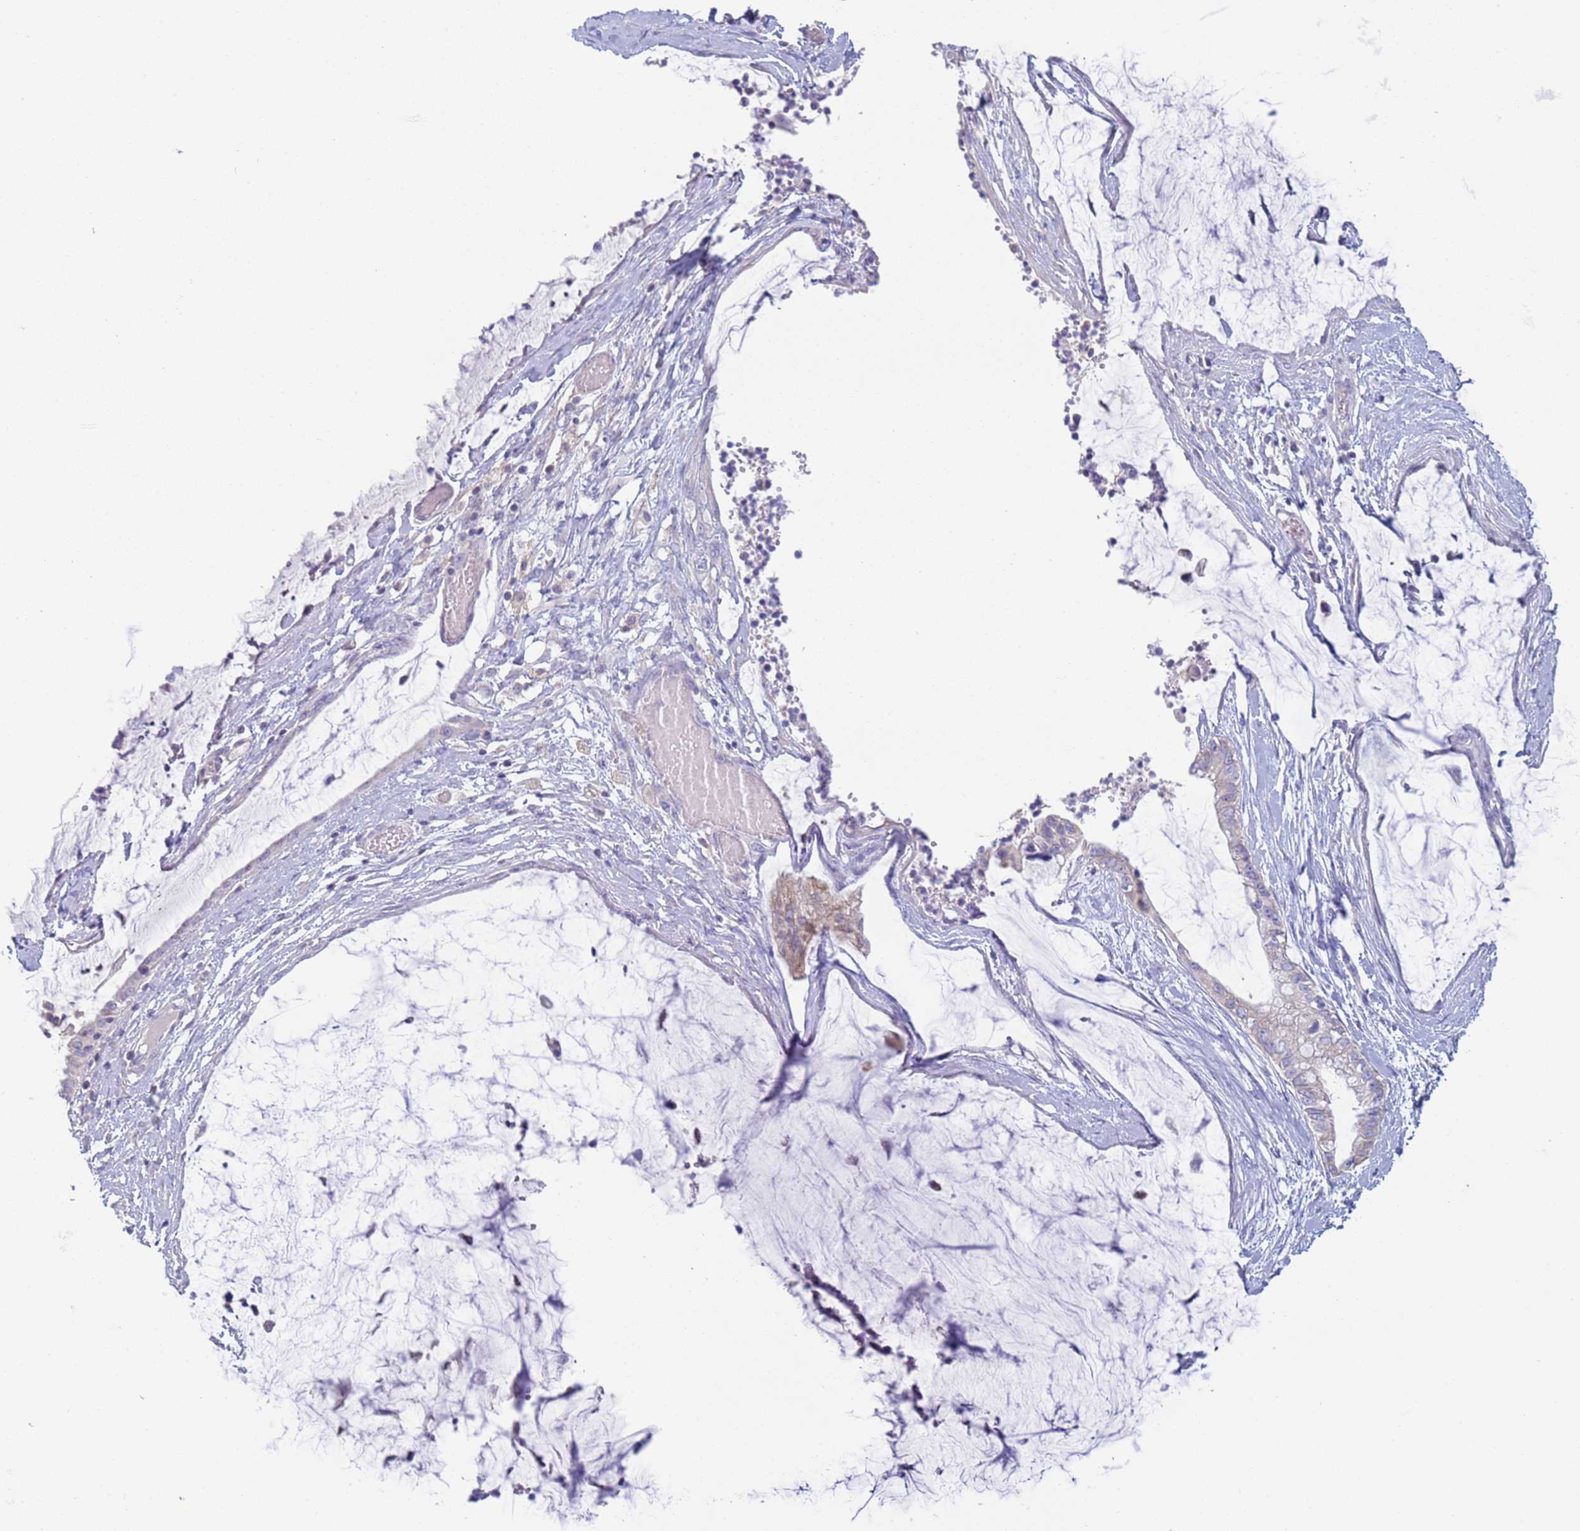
{"staining": {"intensity": "negative", "quantity": "none", "location": "none"}, "tissue": "ovarian cancer", "cell_type": "Tumor cells", "image_type": "cancer", "snomed": [{"axis": "morphology", "description": "Cystadenocarcinoma, mucinous, NOS"}, {"axis": "topography", "description": "Ovary"}], "caption": "IHC of ovarian cancer exhibits no staining in tumor cells.", "gene": "CR1", "patient": {"sex": "female", "age": 39}}